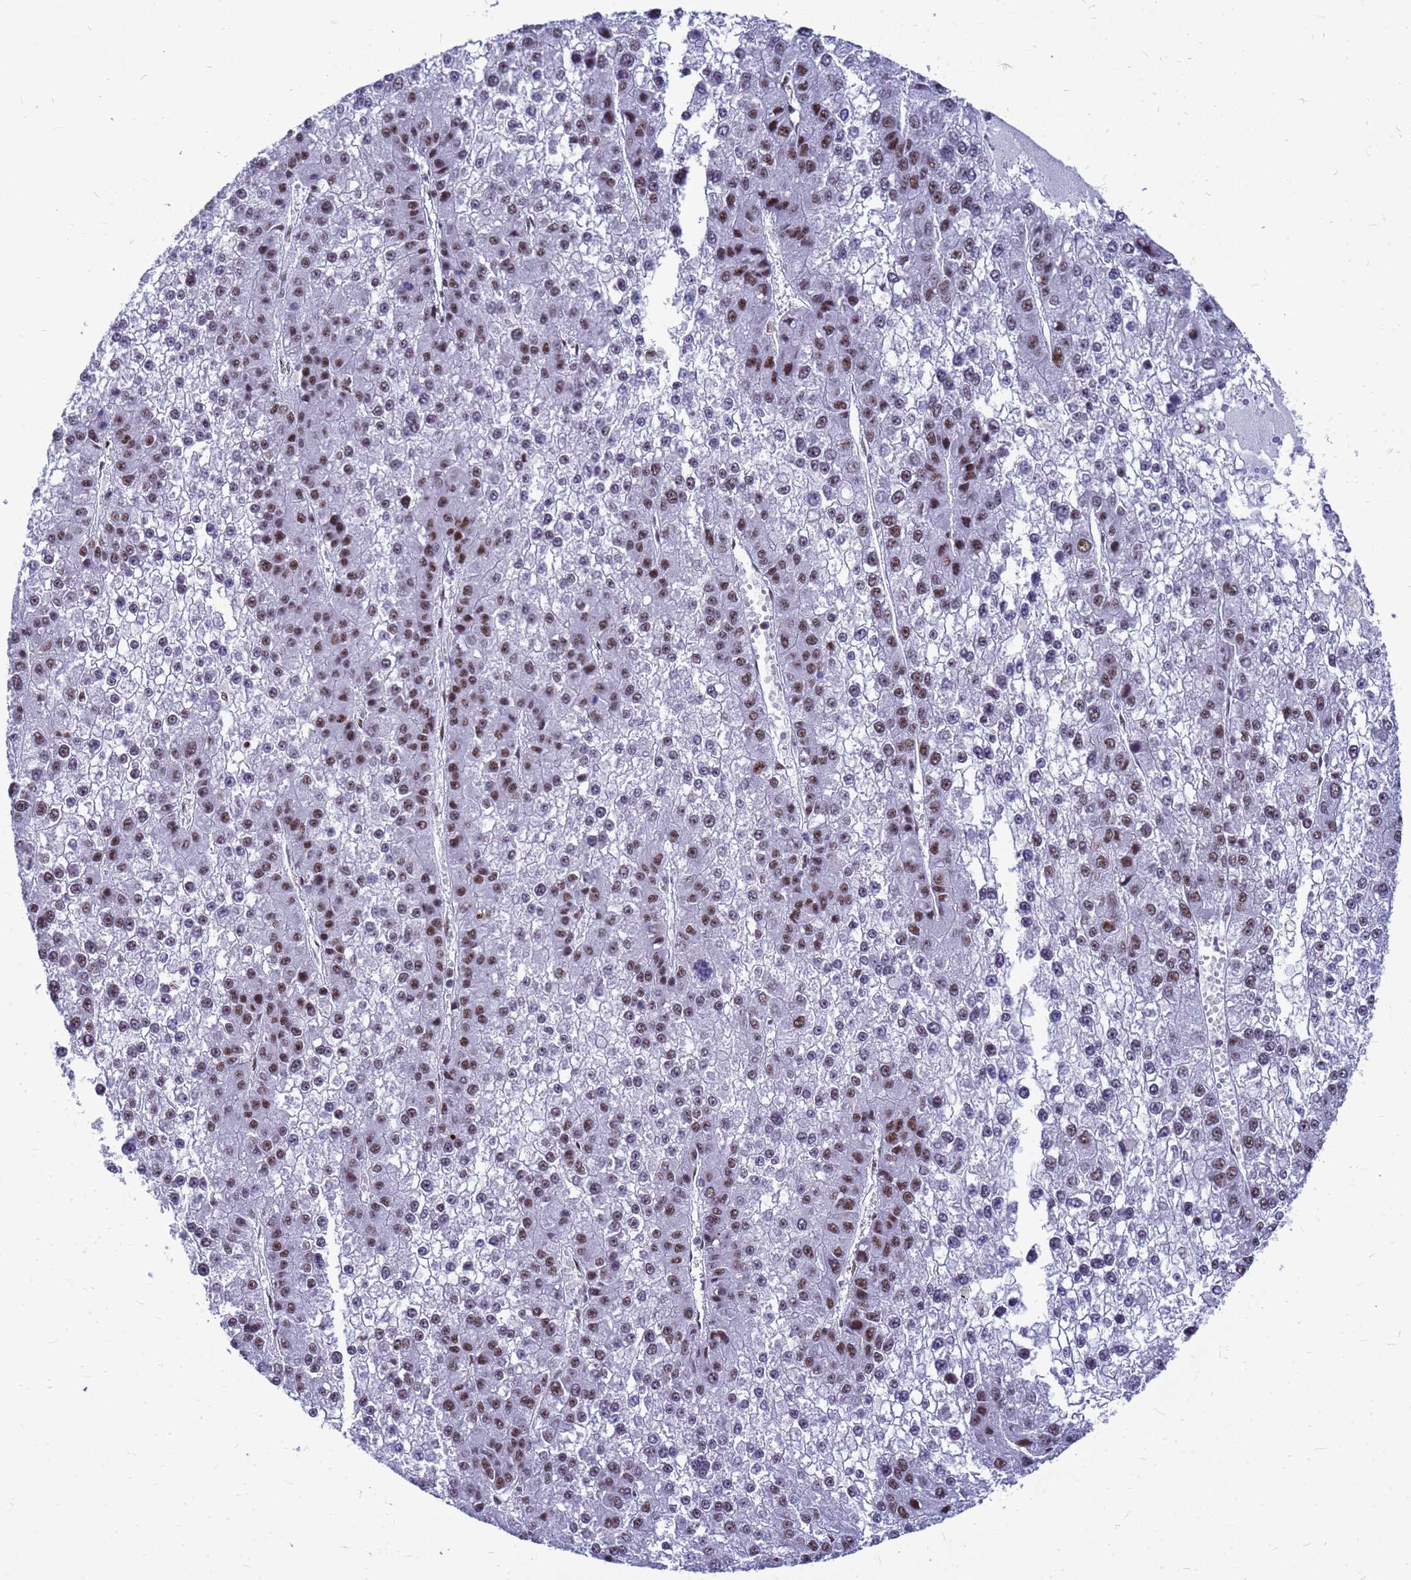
{"staining": {"intensity": "moderate", "quantity": ">75%", "location": "nuclear"}, "tissue": "liver cancer", "cell_type": "Tumor cells", "image_type": "cancer", "snomed": [{"axis": "morphology", "description": "Carcinoma, Hepatocellular, NOS"}, {"axis": "topography", "description": "Liver"}], "caption": "This is a photomicrograph of immunohistochemistry staining of liver cancer (hepatocellular carcinoma), which shows moderate expression in the nuclear of tumor cells.", "gene": "SART3", "patient": {"sex": "female", "age": 73}}